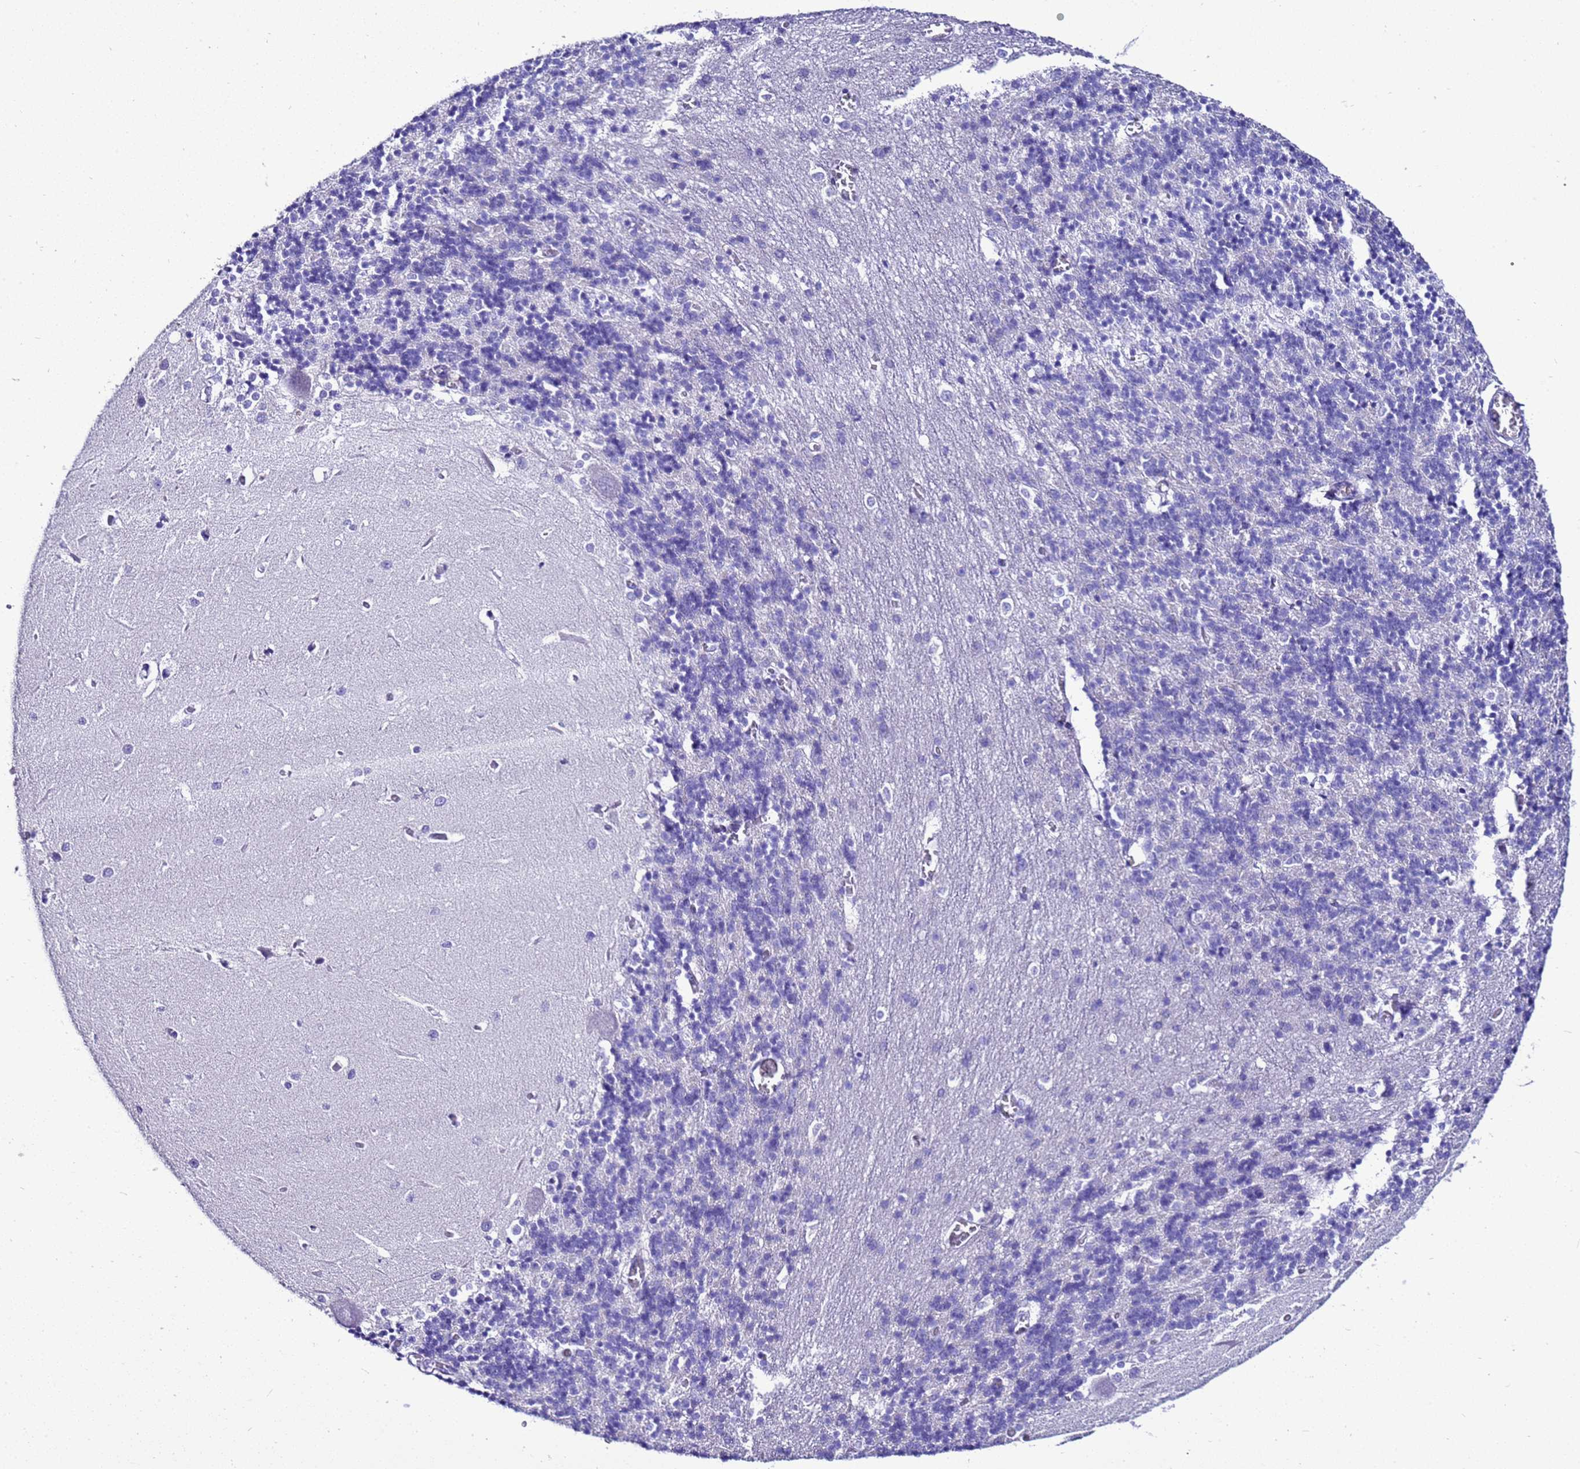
{"staining": {"intensity": "negative", "quantity": "none", "location": "none"}, "tissue": "cerebellum", "cell_type": "Cells in granular layer", "image_type": "normal", "snomed": [{"axis": "morphology", "description": "Normal tissue, NOS"}, {"axis": "topography", "description": "Cerebellum"}], "caption": "Human cerebellum stained for a protein using immunohistochemistry (IHC) reveals no positivity in cells in granular layer.", "gene": "BEST2", "patient": {"sex": "male", "age": 37}}